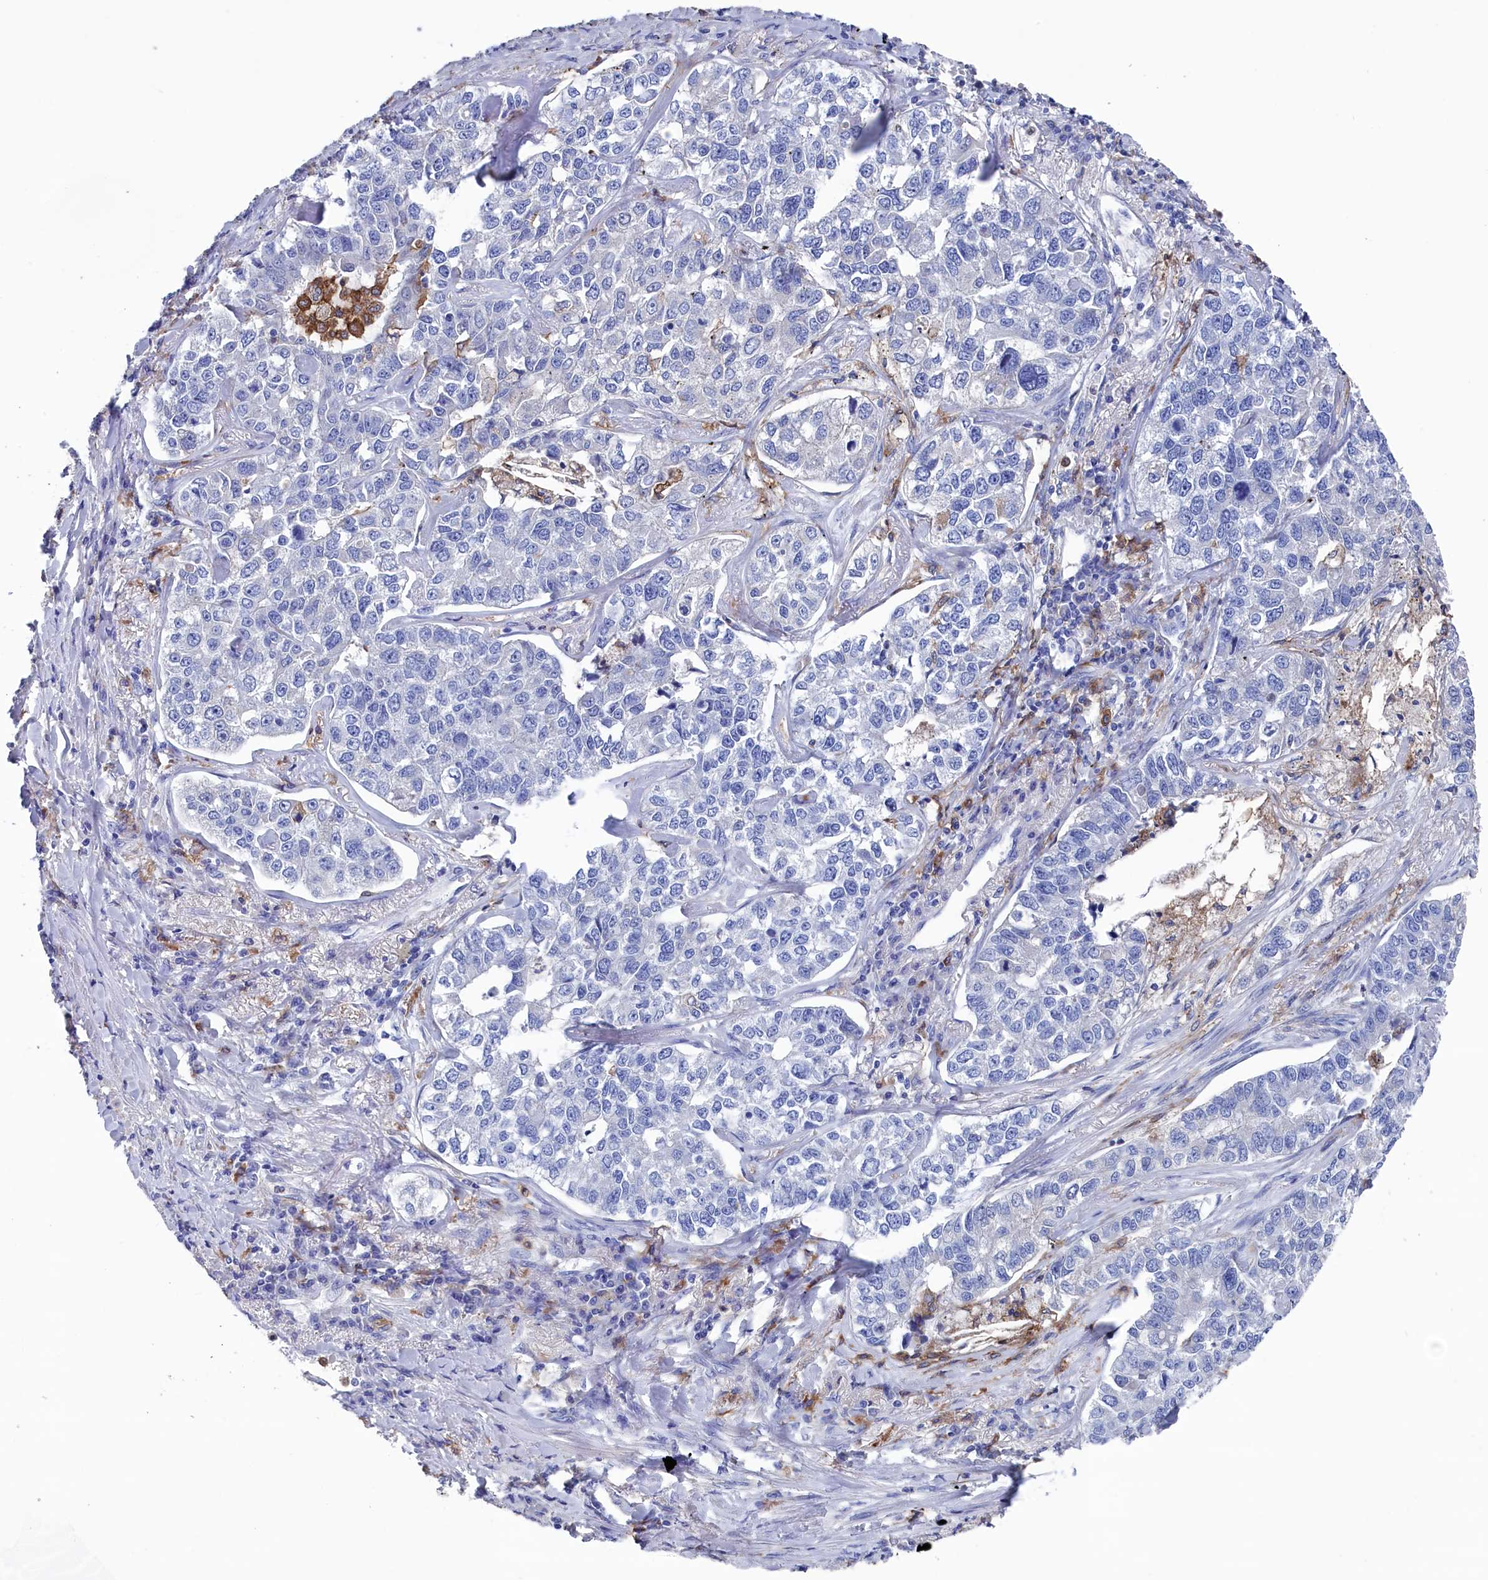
{"staining": {"intensity": "negative", "quantity": "none", "location": "none"}, "tissue": "lung cancer", "cell_type": "Tumor cells", "image_type": "cancer", "snomed": [{"axis": "morphology", "description": "Adenocarcinoma, NOS"}, {"axis": "topography", "description": "Lung"}], "caption": "This is an immunohistochemistry (IHC) image of adenocarcinoma (lung). There is no positivity in tumor cells.", "gene": "TYROBP", "patient": {"sex": "male", "age": 49}}